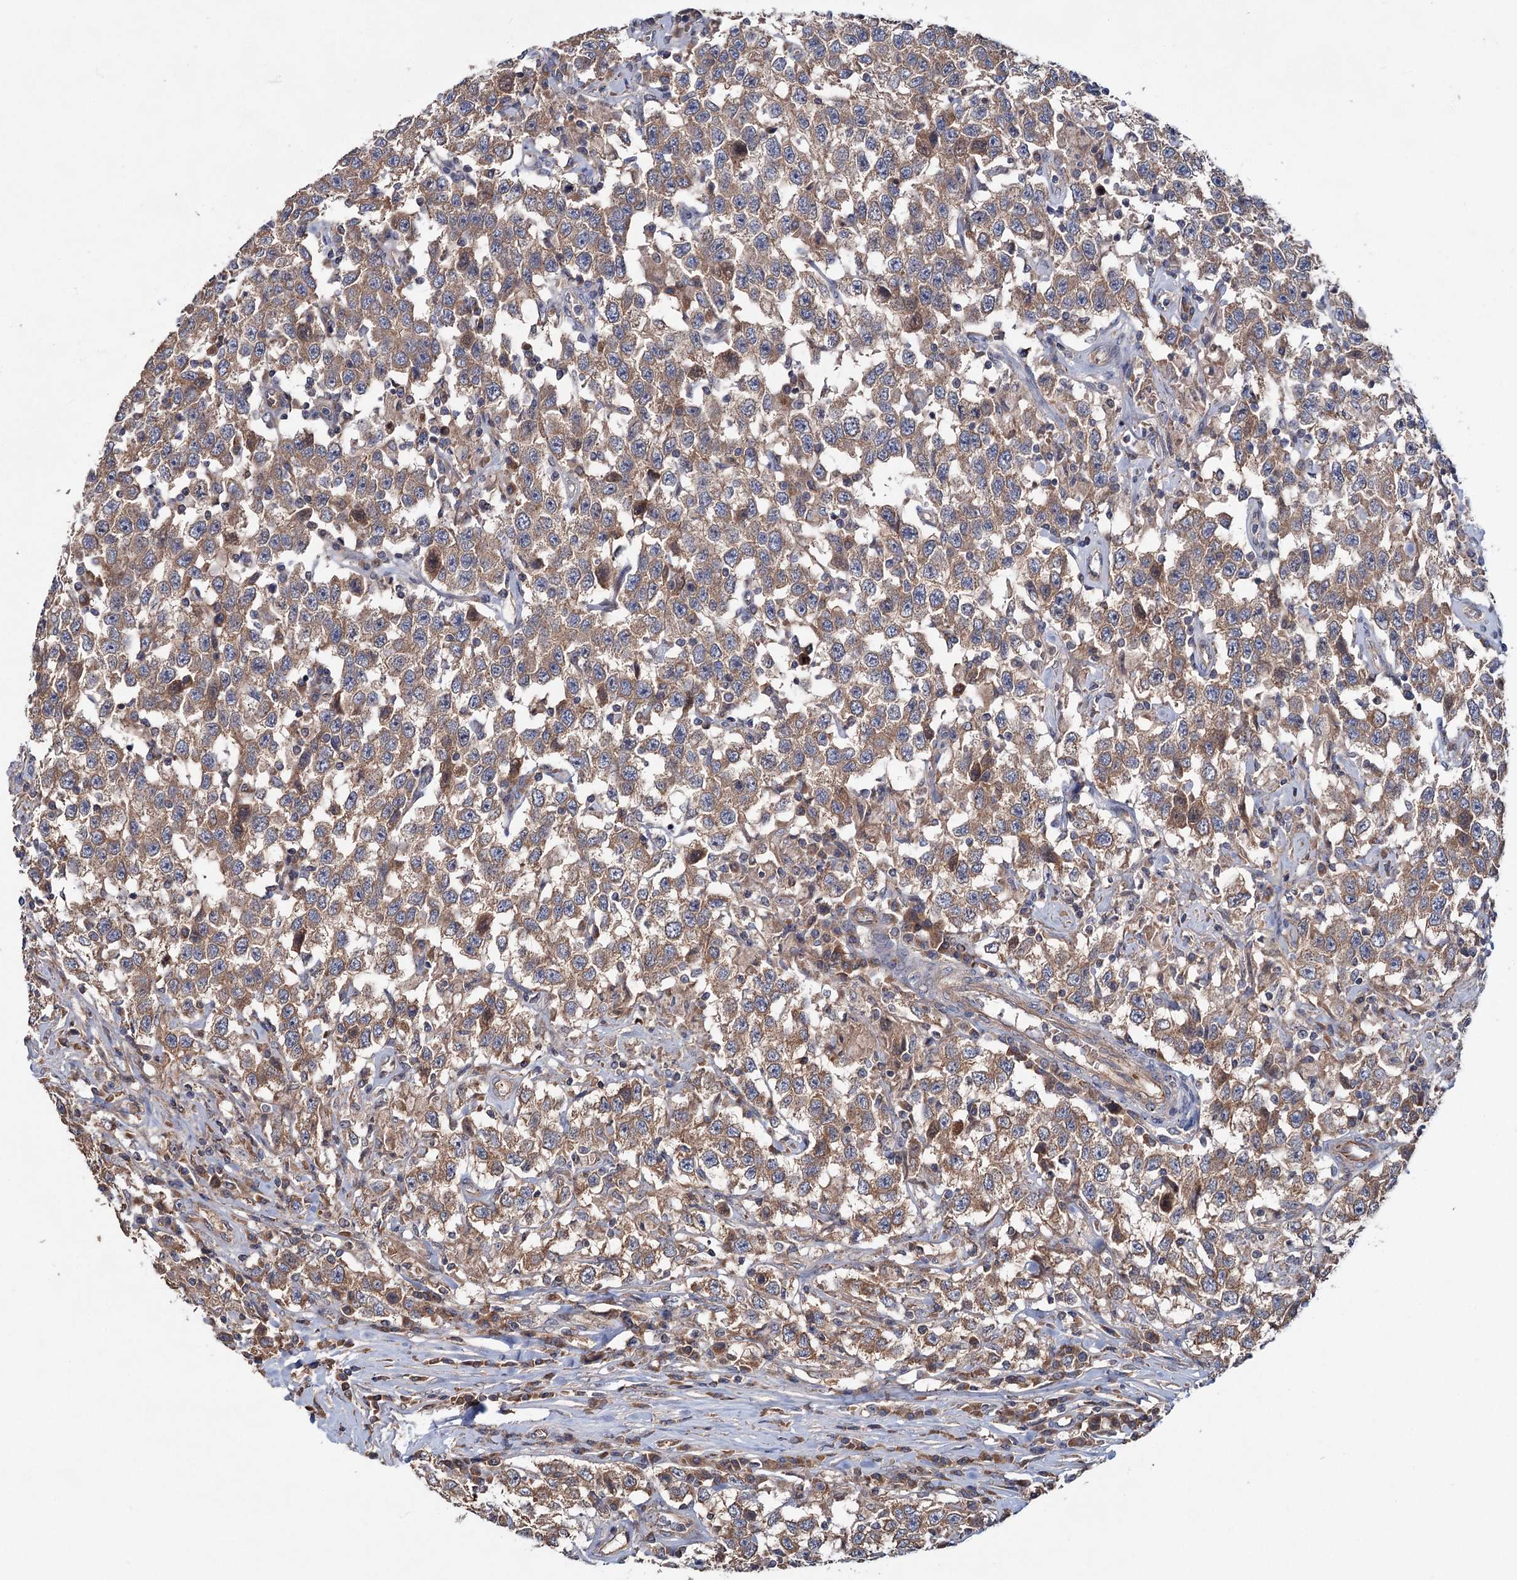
{"staining": {"intensity": "moderate", "quantity": ">75%", "location": "cytoplasmic/membranous"}, "tissue": "testis cancer", "cell_type": "Tumor cells", "image_type": "cancer", "snomed": [{"axis": "morphology", "description": "Seminoma, NOS"}, {"axis": "topography", "description": "Testis"}], "caption": "Human testis seminoma stained with a brown dye demonstrates moderate cytoplasmic/membranous positive positivity in approximately >75% of tumor cells.", "gene": "MTRR", "patient": {"sex": "male", "age": 41}}